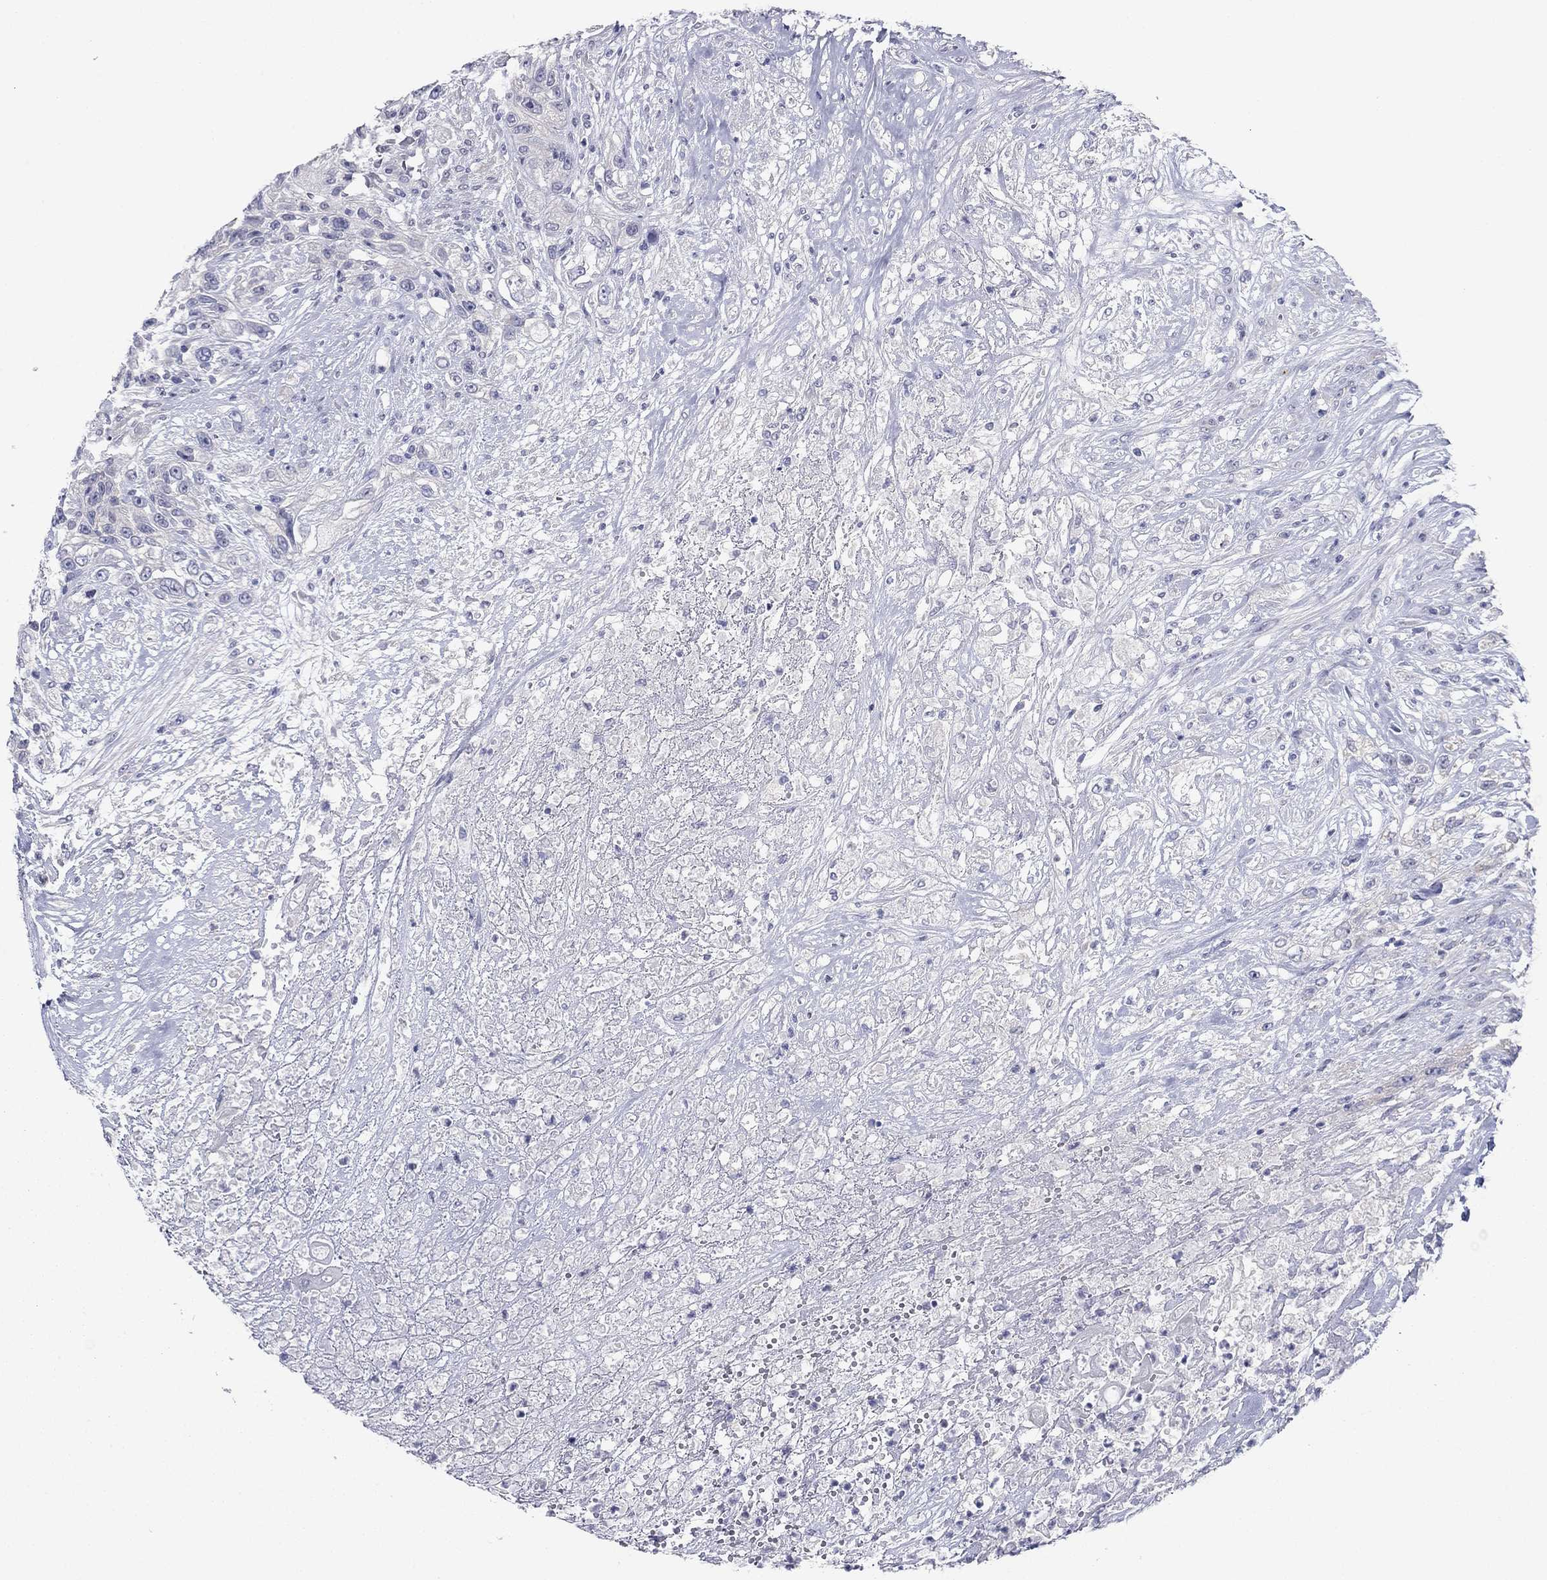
{"staining": {"intensity": "negative", "quantity": "none", "location": "none"}, "tissue": "urothelial cancer", "cell_type": "Tumor cells", "image_type": "cancer", "snomed": [{"axis": "morphology", "description": "Urothelial carcinoma, High grade"}, {"axis": "topography", "description": "Urinary bladder"}], "caption": "Tumor cells show no significant staining in urothelial cancer.", "gene": "PLS1", "patient": {"sex": "female", "age": 56}}